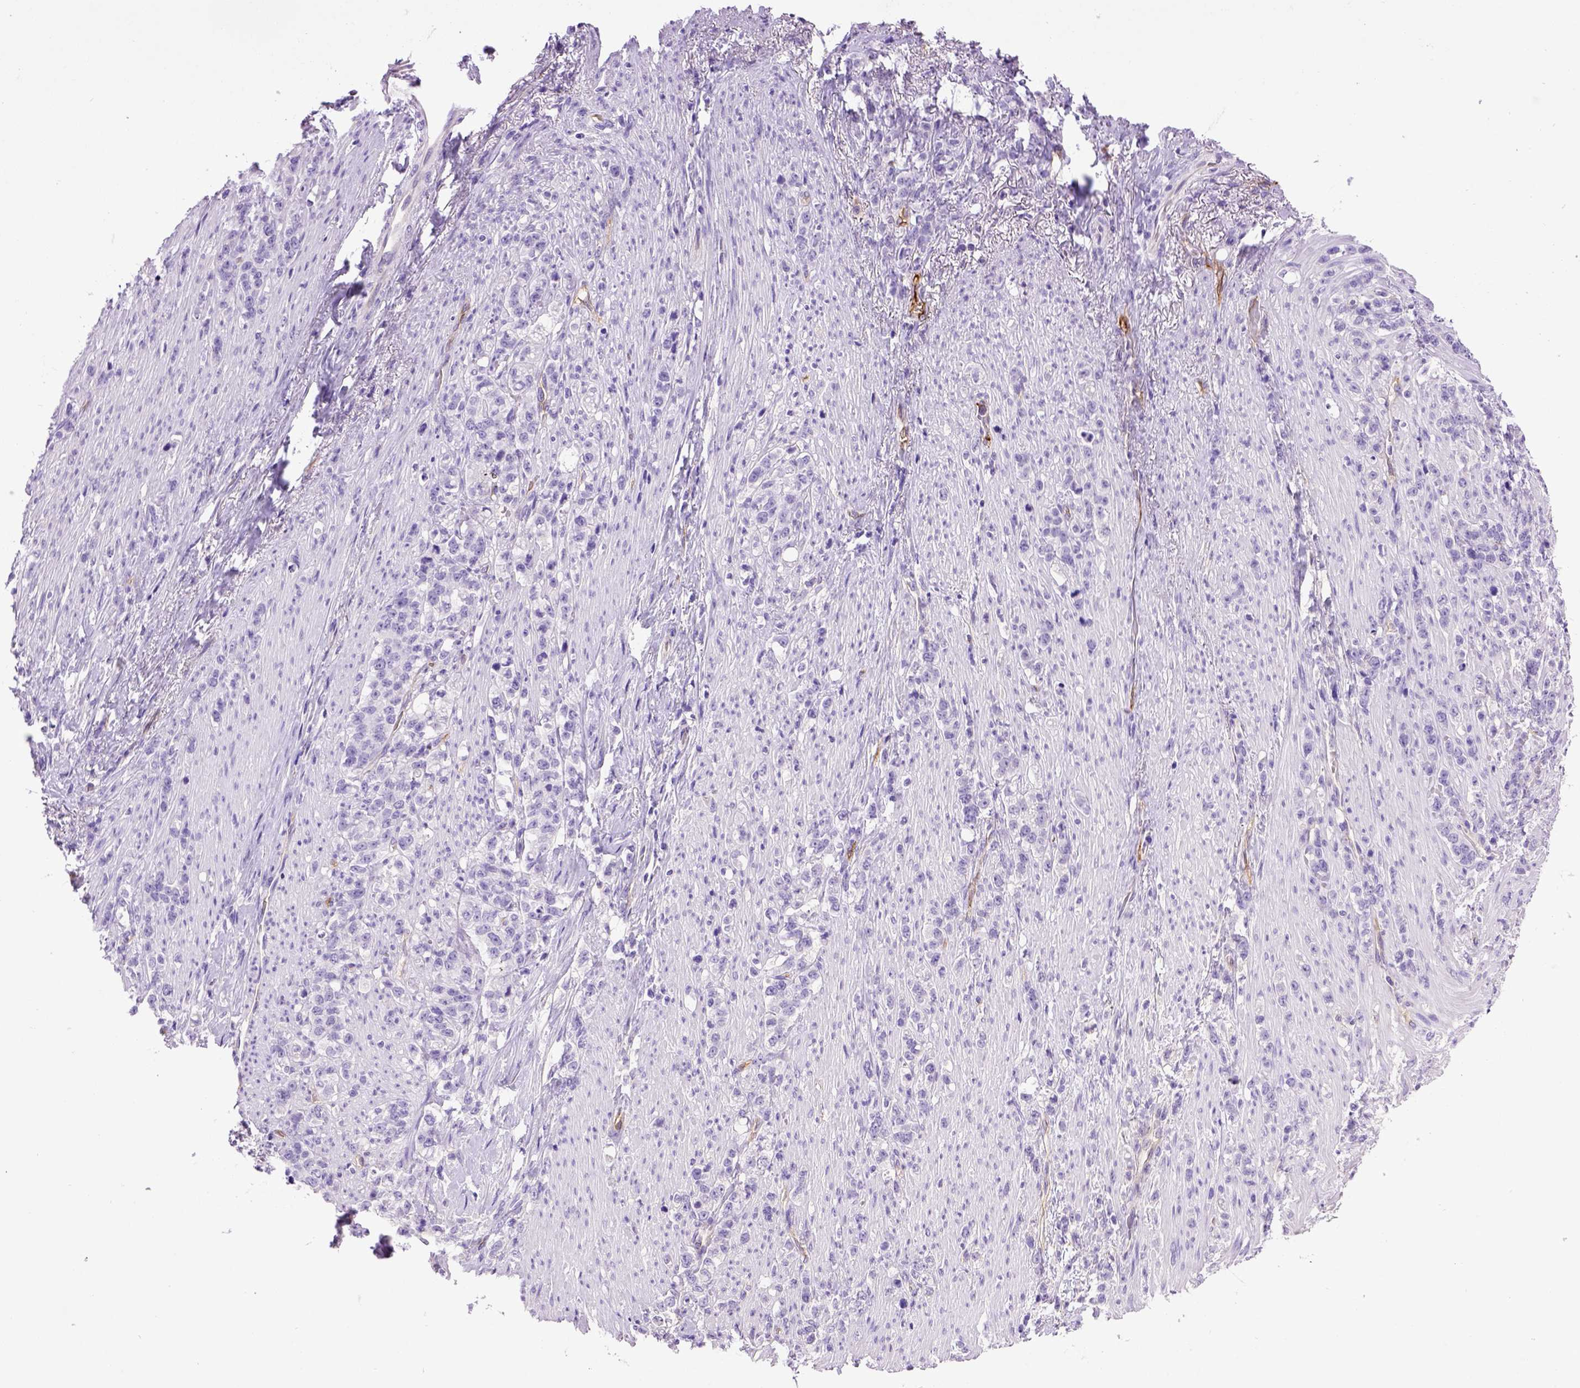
{"staining": {"intensity": "negative", "quantity": "none", "location": "none"}, "tissue": "stomach cancer", "cell_type": "Tumor cells", "image_type": "cancer", "snomed": [{"axis": "morphology", "description": "Adenocarcinoma, NOS"}, {"axis": "topography", "description": "Stomach, lower"}], "caption": "Human adenocarcinoma (stomach) stained for a protein using immunohistochemistry (IHC) shows no positivity in tumor cells.", "gene": "ENG", "patient": {"sex": "male", "age": 88}}